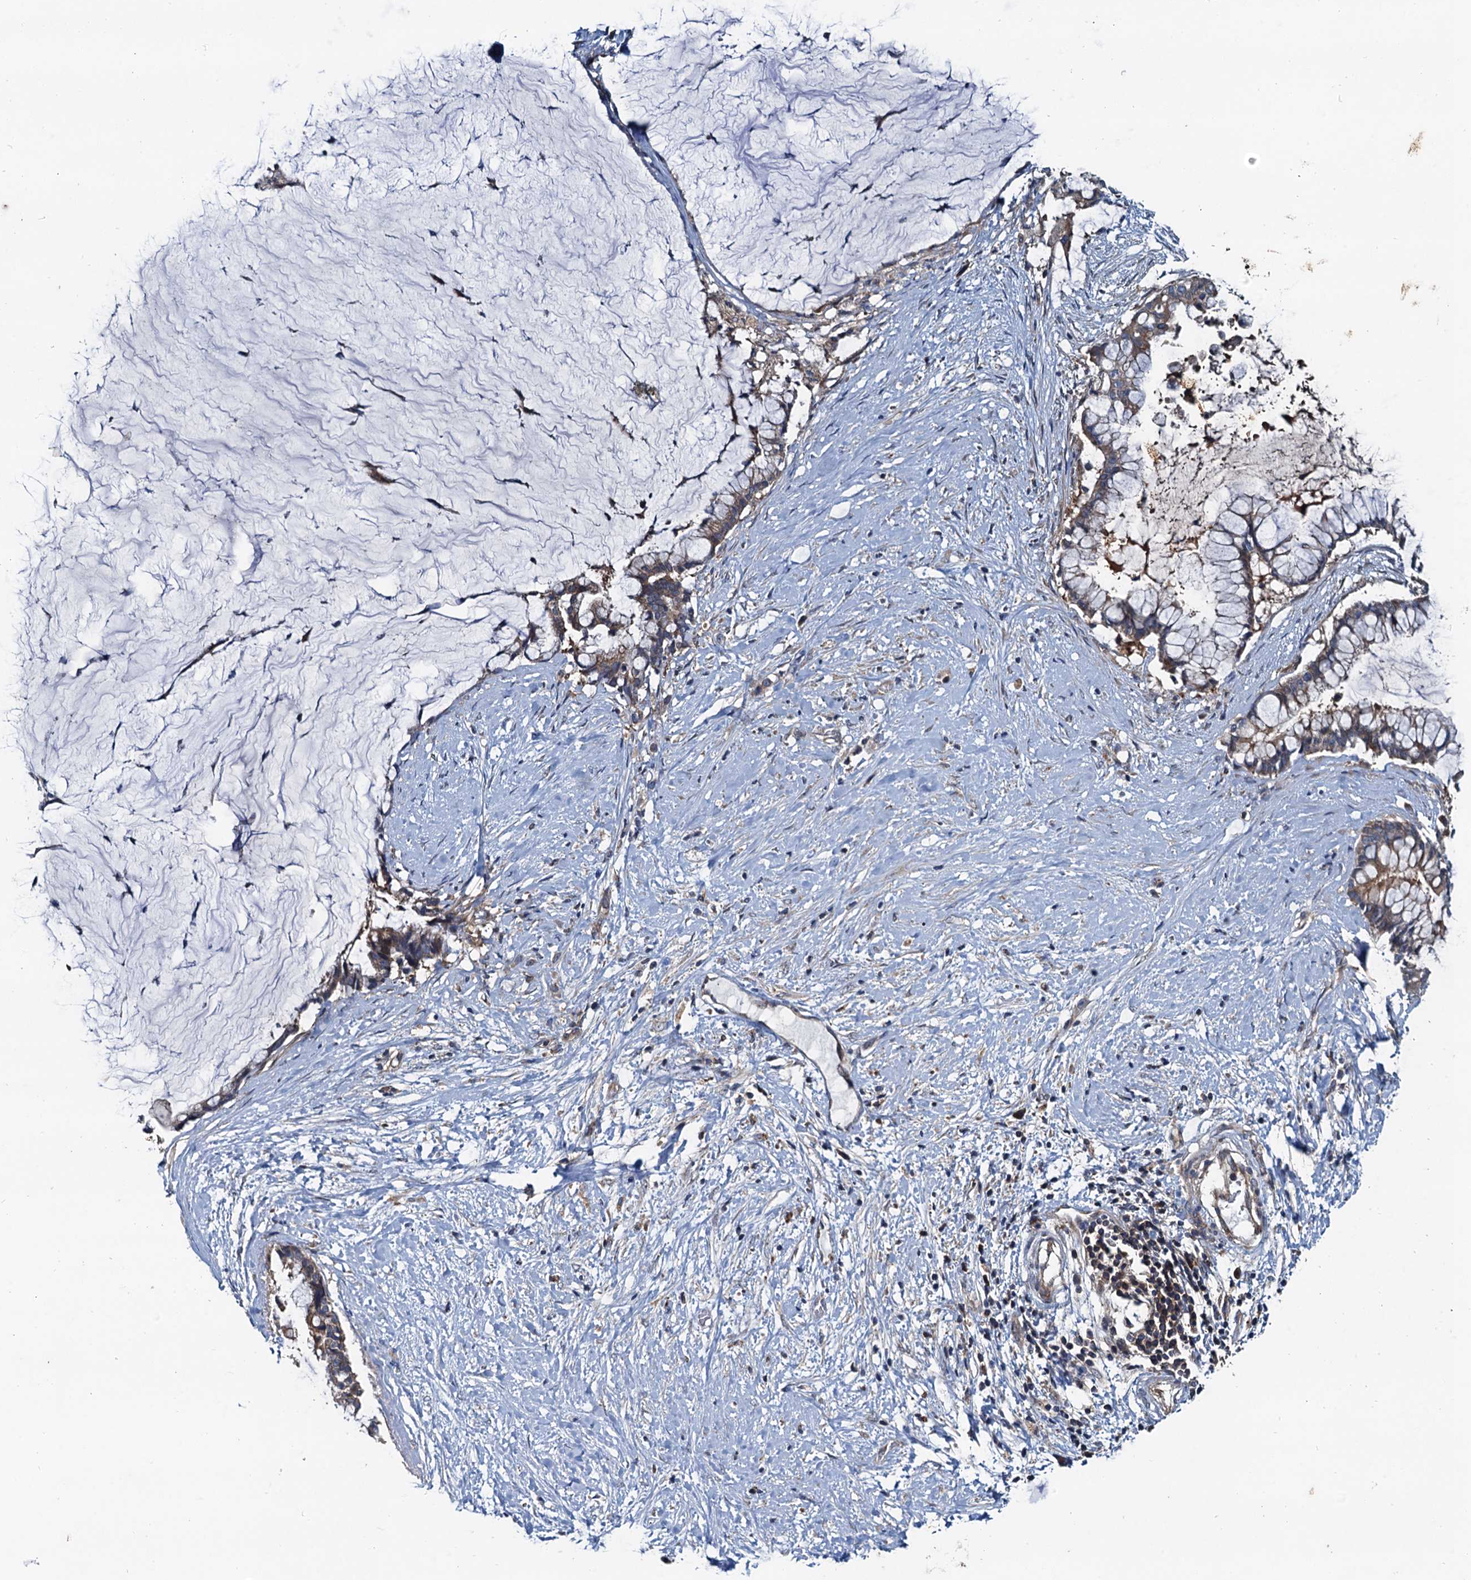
{"staining": {"intensity": "weak", "quantity": "25%-75%", "location": "cytoplasmic/membranous"}, "tissue": "pancreatic cancer", "cell_type": "Tumor cells", "image_type": "cancer", "snomed": [{"axis": "morphology", "description": "Adenocarcinoma, NOS"}, {"axis": "topography", "description": "Pancreas"}], "caption": "An immunohistochemistry image of neoplastic tissue is shown. Protein staining in brown shows weak cytoplasmic/membranous positivity in pancreatic adenocarcinoma within tumor cells.", "gene": "EFL1", "patient": {"sex": "male", "age": 41}}